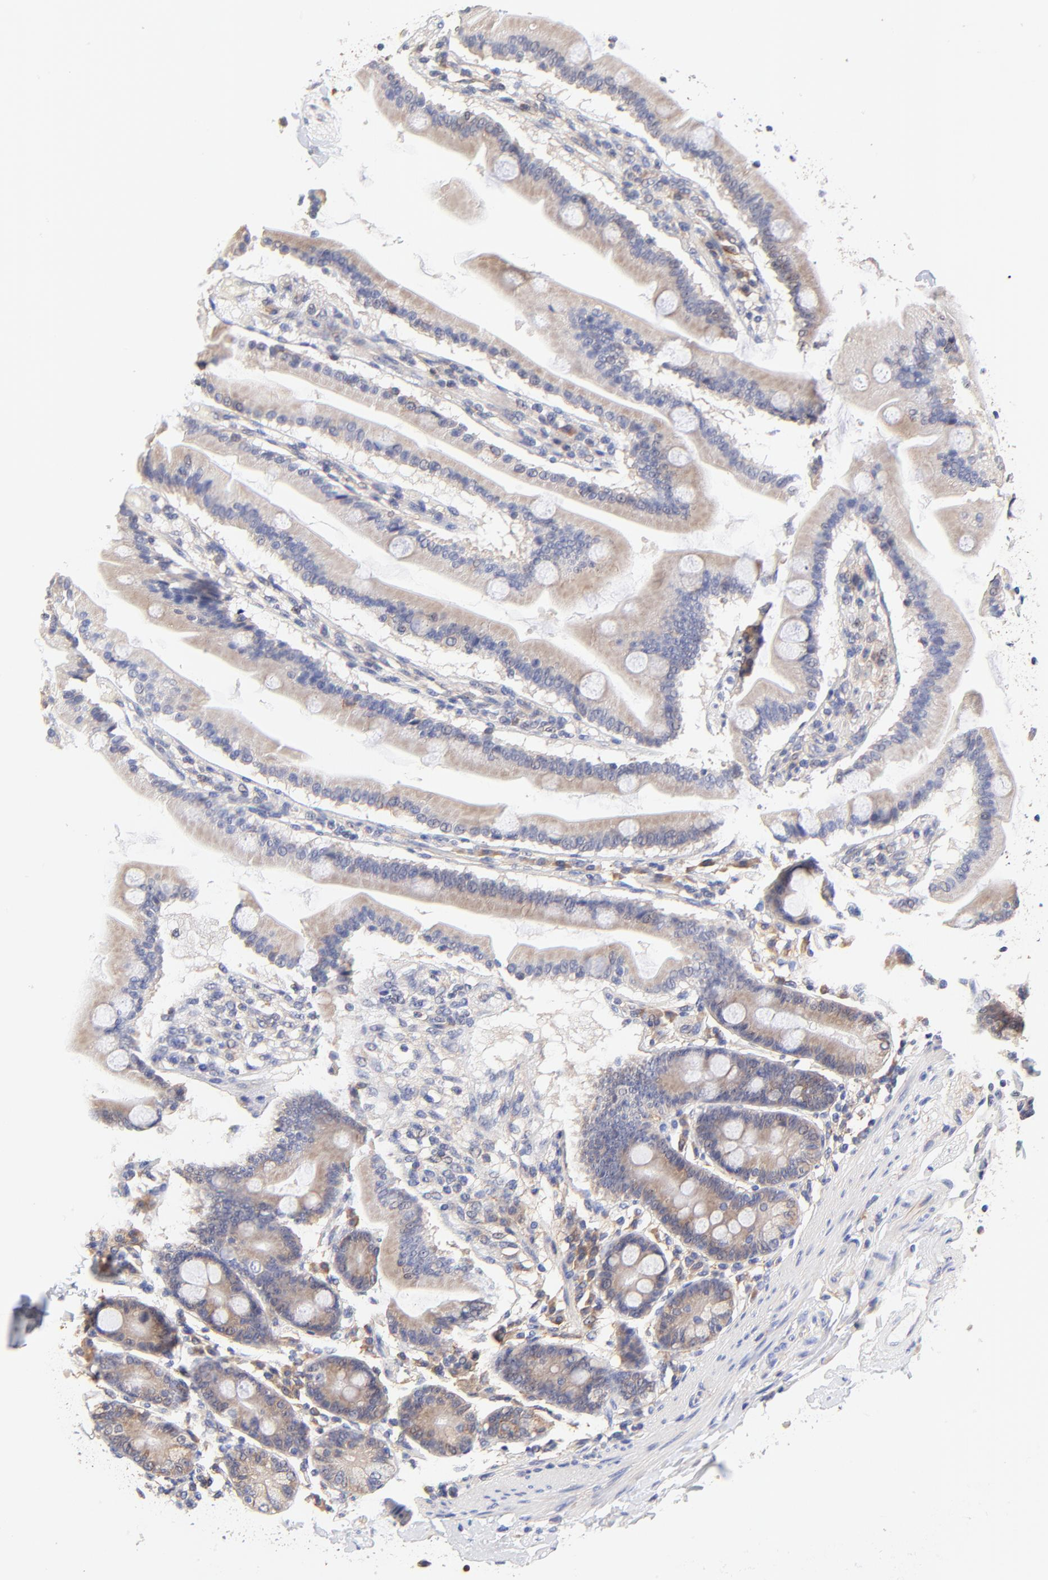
{"staining": {"intensity": "weak", "quantity": ">75%", "location": "cytoplasmic/membranous"}, "tissue": "duodenum", "cell_type": "Glandular cells", "image_type": "normal", "snomed": [{"axis": "morphology", "description": "Normal tissue, NOS"}, {"axis": "topography", "description": "Duodenum"}], "caption": "A micrograph showing weak cytoplasmic/membranous expression in approximately >75% of glandular cells in unremarkable duodenum, as visualized by brown immunohistochemical staining.", "gene": "PTK7", "patient": {"sex": "female", "age": 64}}